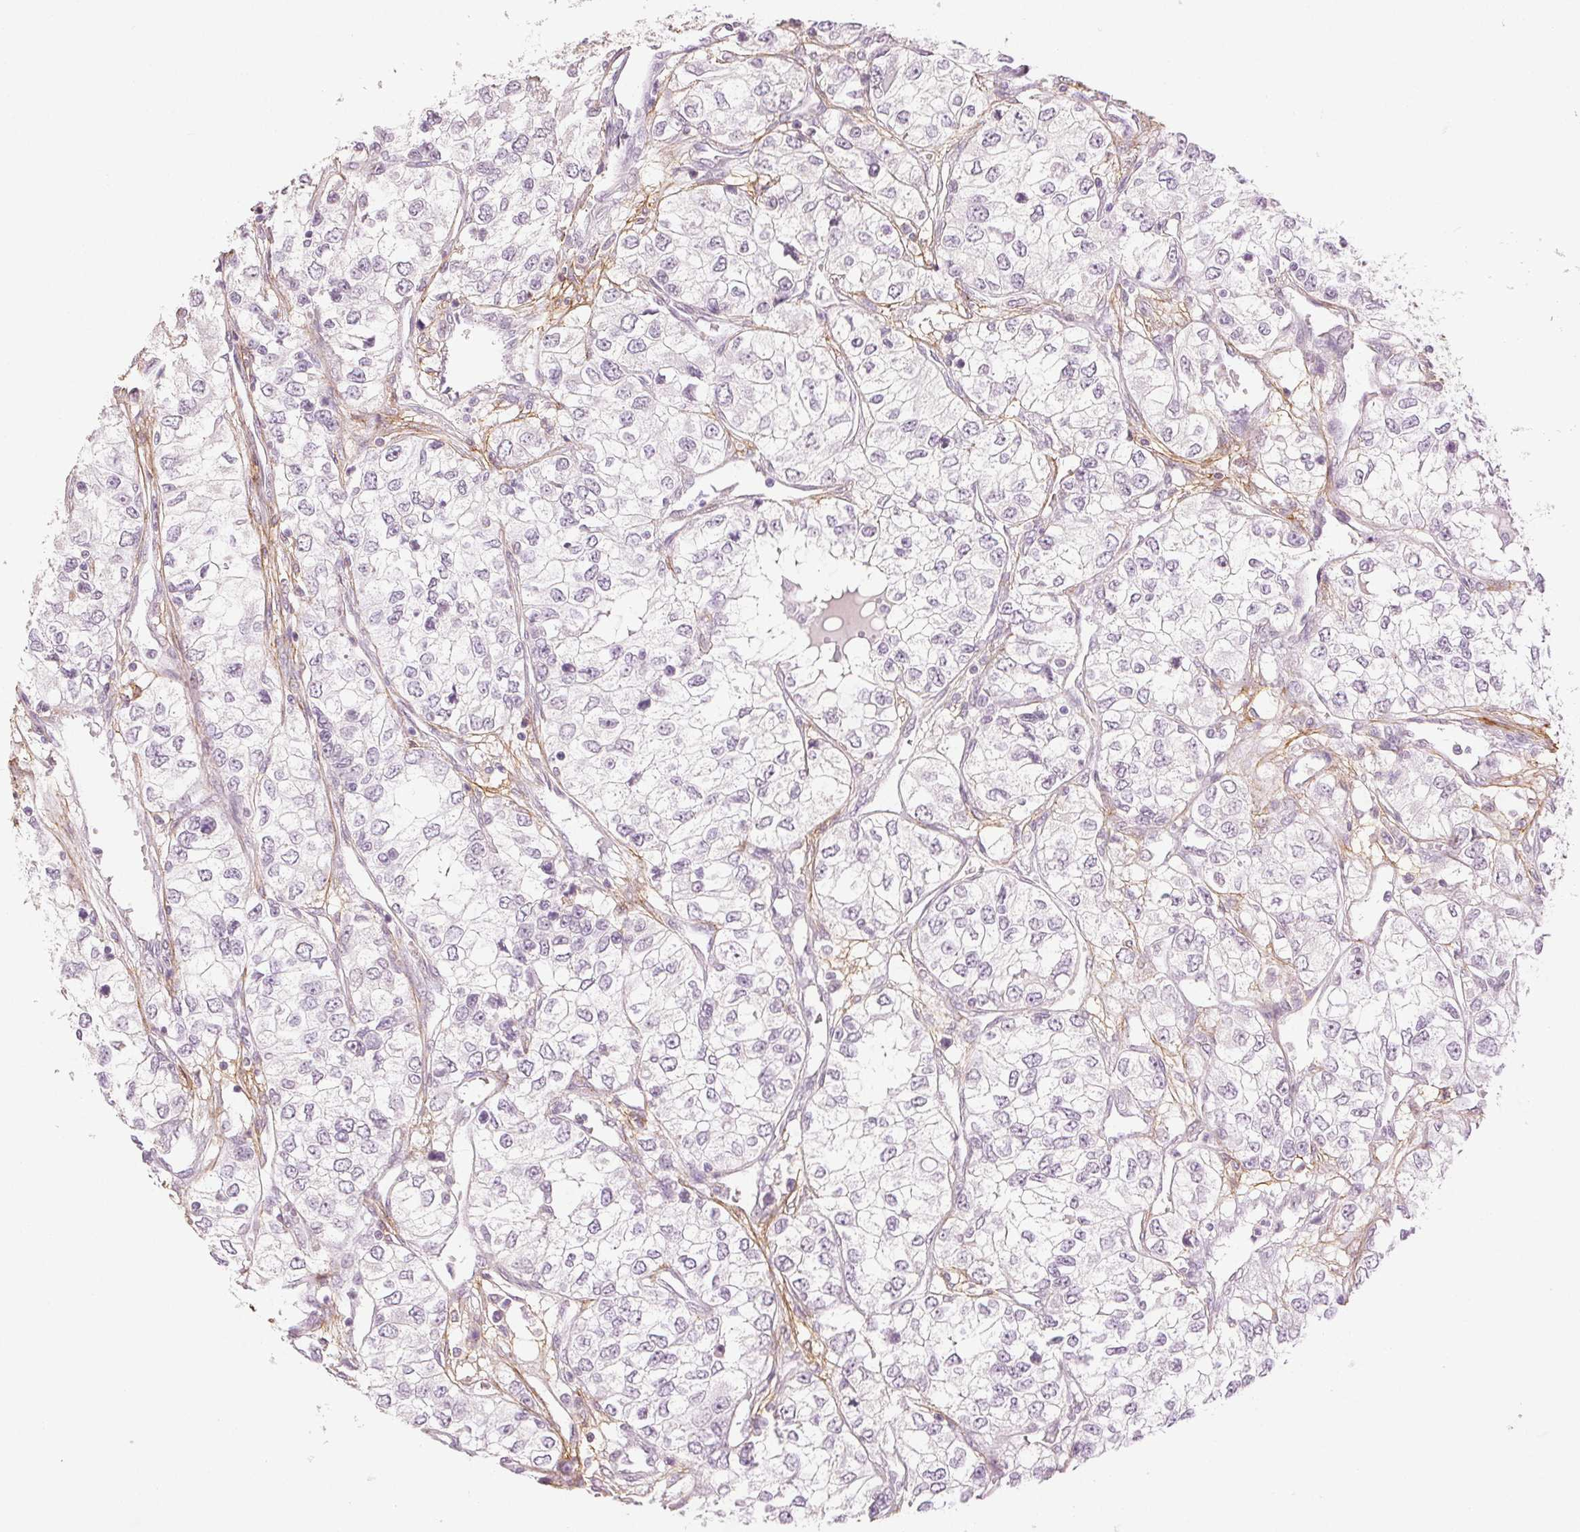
{"staining": {"intensity": "negative", "quantity": "none", "location": "none"}, "tissue": "renal cancer", "cell_type": "Tumor cells", "image_type": "cancer", "snomed": [{"axis": "morphology", "description": "Adenocarcinoma, NOS"}, {"axis": "topography", "description": "Kidney"}], "caption": "A high-resolution photomicrograph shows immunohistochemistry (IHC) staining of renal cancer (adenocarcinoma), which shows no significant positivity in tumor cells.", "gene": "FBN1", "patient": {"sex": "female", "age": 59}}